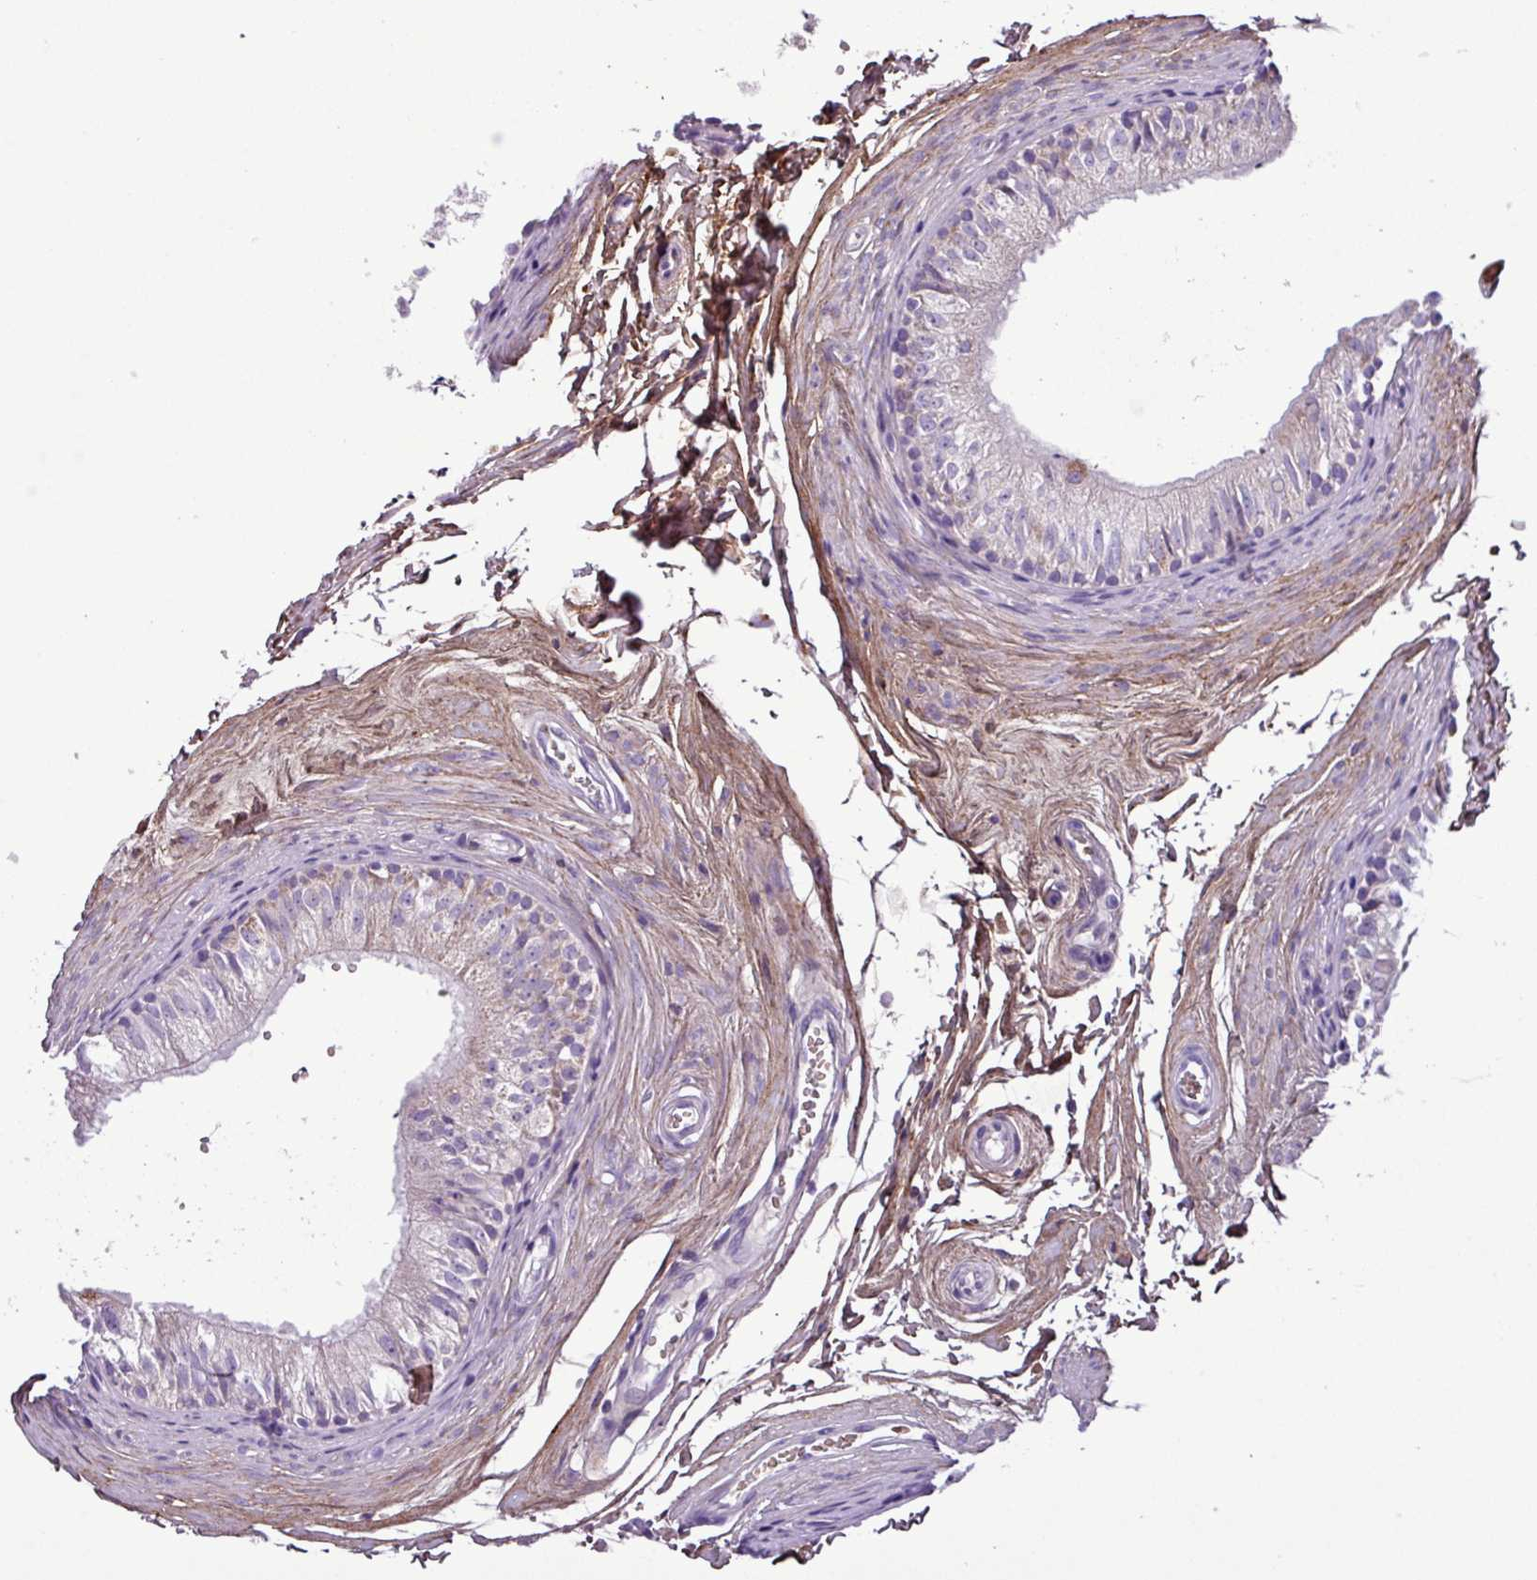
{"staining": {"intensity": "negative", "quantity": "none", "location": "none"}, "tissue": "epididymis", "cell_type": "Glandular cells", "image_type": "normal", "snomed": [{"axis": "morphology", "description": "Normal tissue, NOS"}, {"axis": "topography", "description": "Epididymis"}], "caption": "A high-resolution histopathology image shows immunohistochemistry staining of benign epididymis, which shows no significant staining in glandular cells. The staining is performed using DAB brown chromogen with nuclei counter-stained in using hematoxylin.", "gene": "FAM183A", "patient": {"sex": "male", "age": 56}}